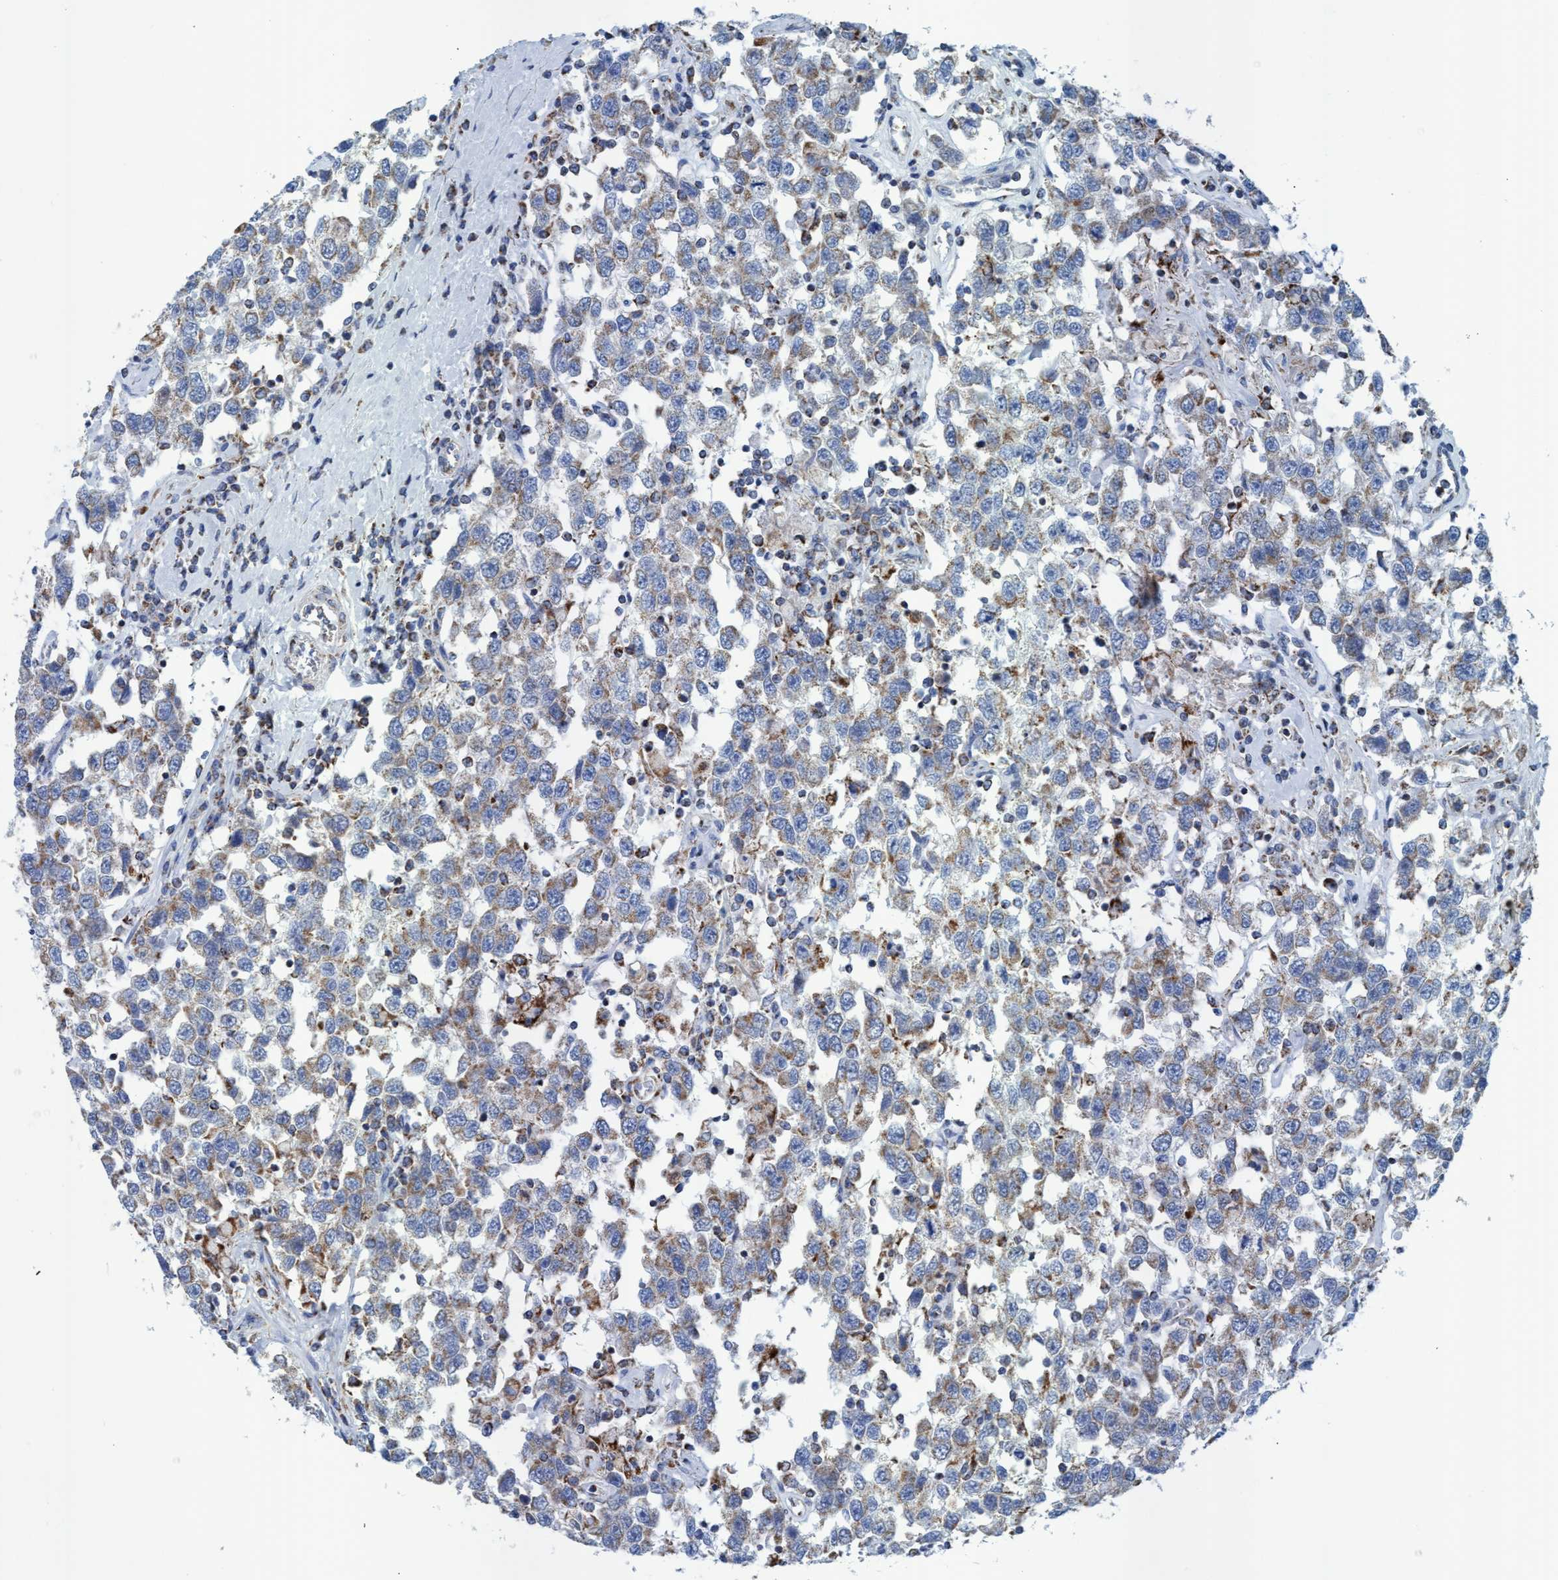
{"staining": {"intensity": "moderate", "quantity": ">75%", "location": "cytoplasmic/membranous"}, "tissue": "testis cancer", "cell_type": "Tumor cells", "image_type": "cancer", "snomed": [{"axis": "morphology", "description": "Seminoma, NOS"}, {"axis": "topography", "description": "Testis"}], "caption": "High-power microscopy captured an immunohistochemistry micrograph of testis cancer (seminoma), revealing moderate cytoplasmic/membranous expression in approximately >75% of tumor cells.", "gene": "GGA3", "patient": {"sex": "male", "age": 41}}